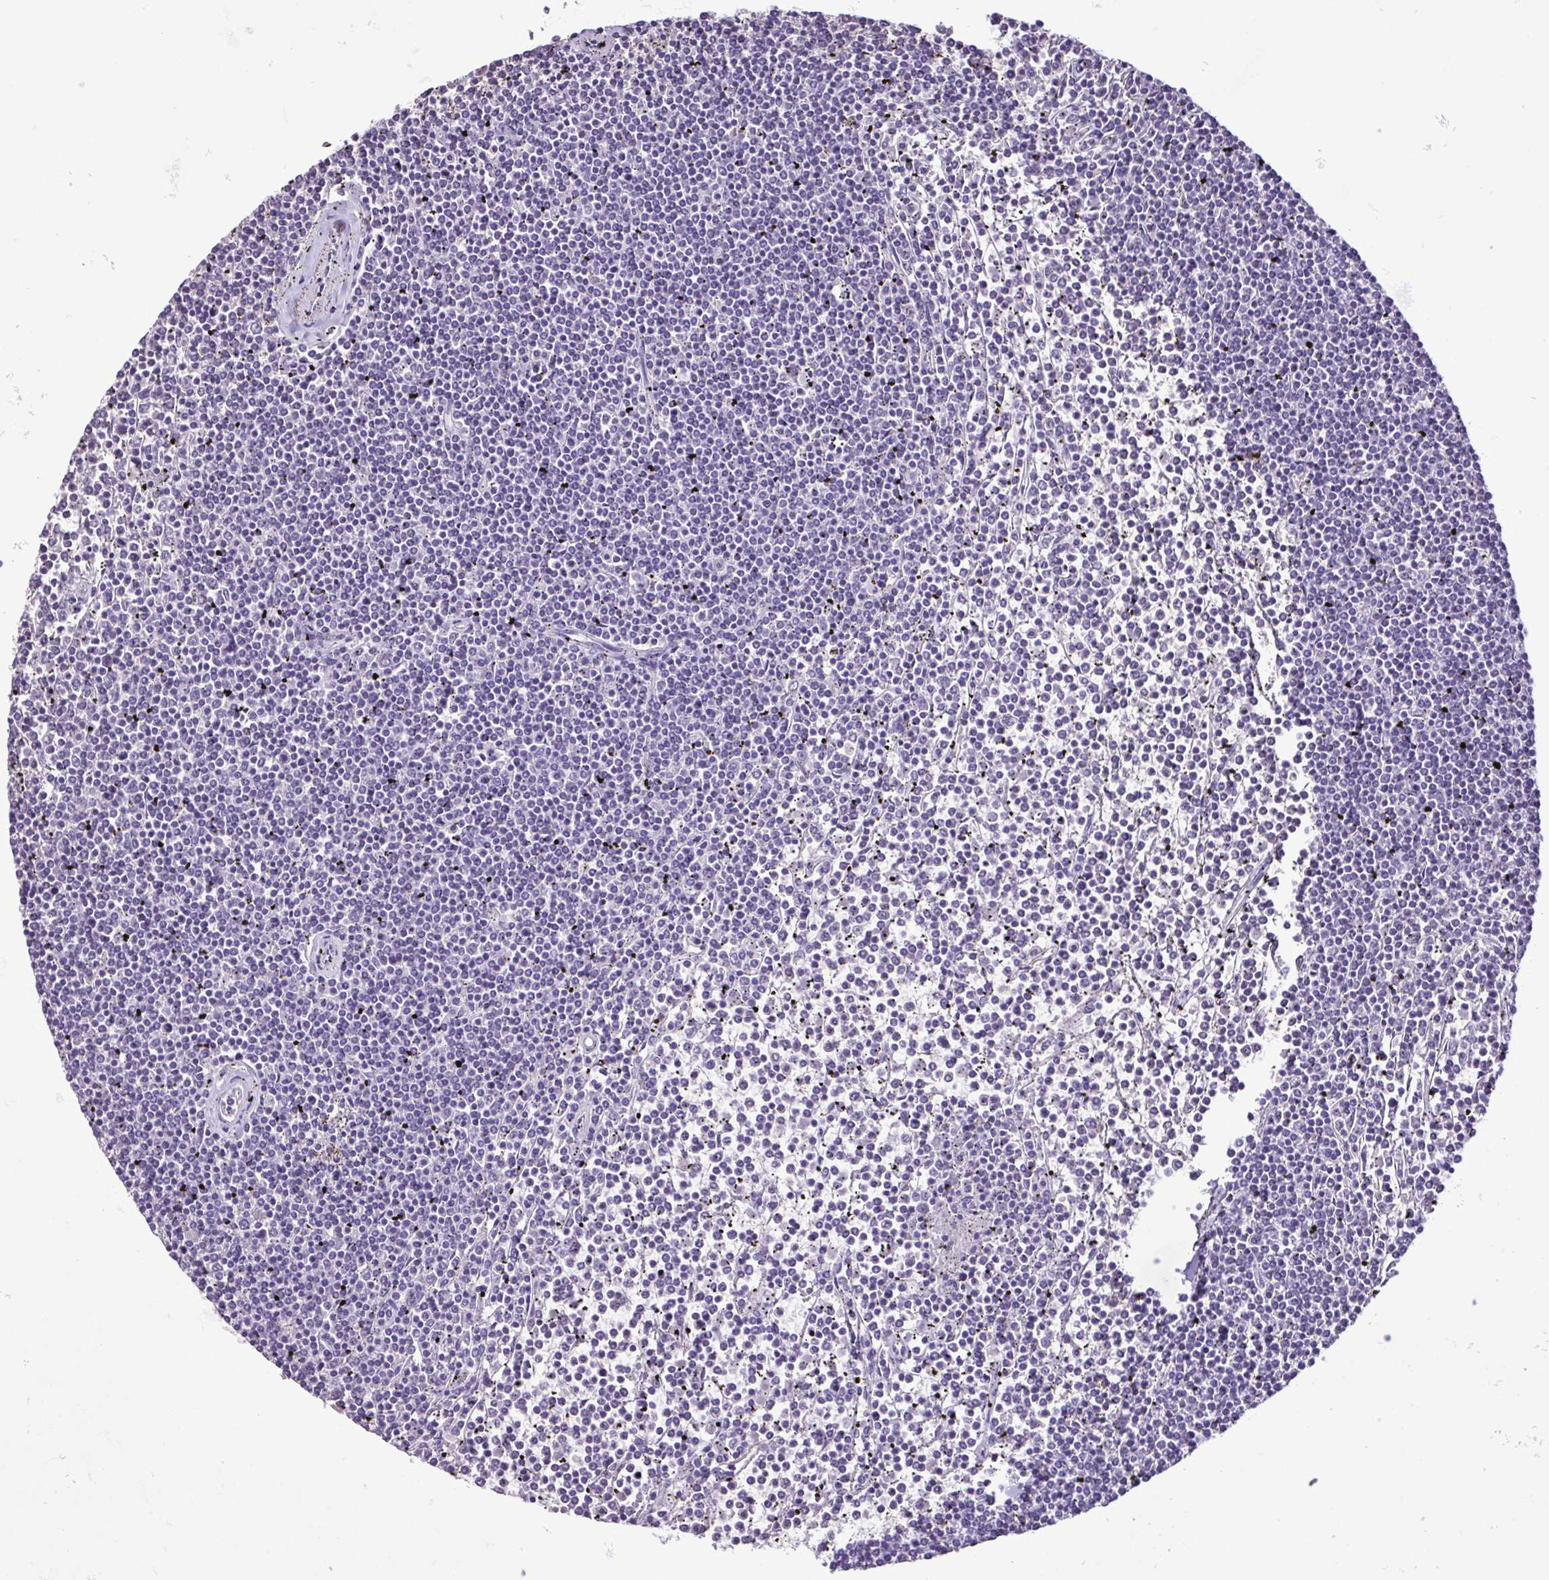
{"staining": {"intensity": "negative", "quantity": "none", "location": "none"}, "tissue": "lymphoma", "cell_type": "Tumor cells", "image_type": "cancer", "snomed": [{"axis": "morphology", "description": "Malignant lymphoma, non-Hodgkin's type, Low grade"}, {"axis": "topography", "description": "Spleen"}], "caption": "Immunohistochemical staining of human lymphoma shows no significant expression in tumor cells.", "gene": "CBY2", "patient": {"sex": "female", "age": 19}}